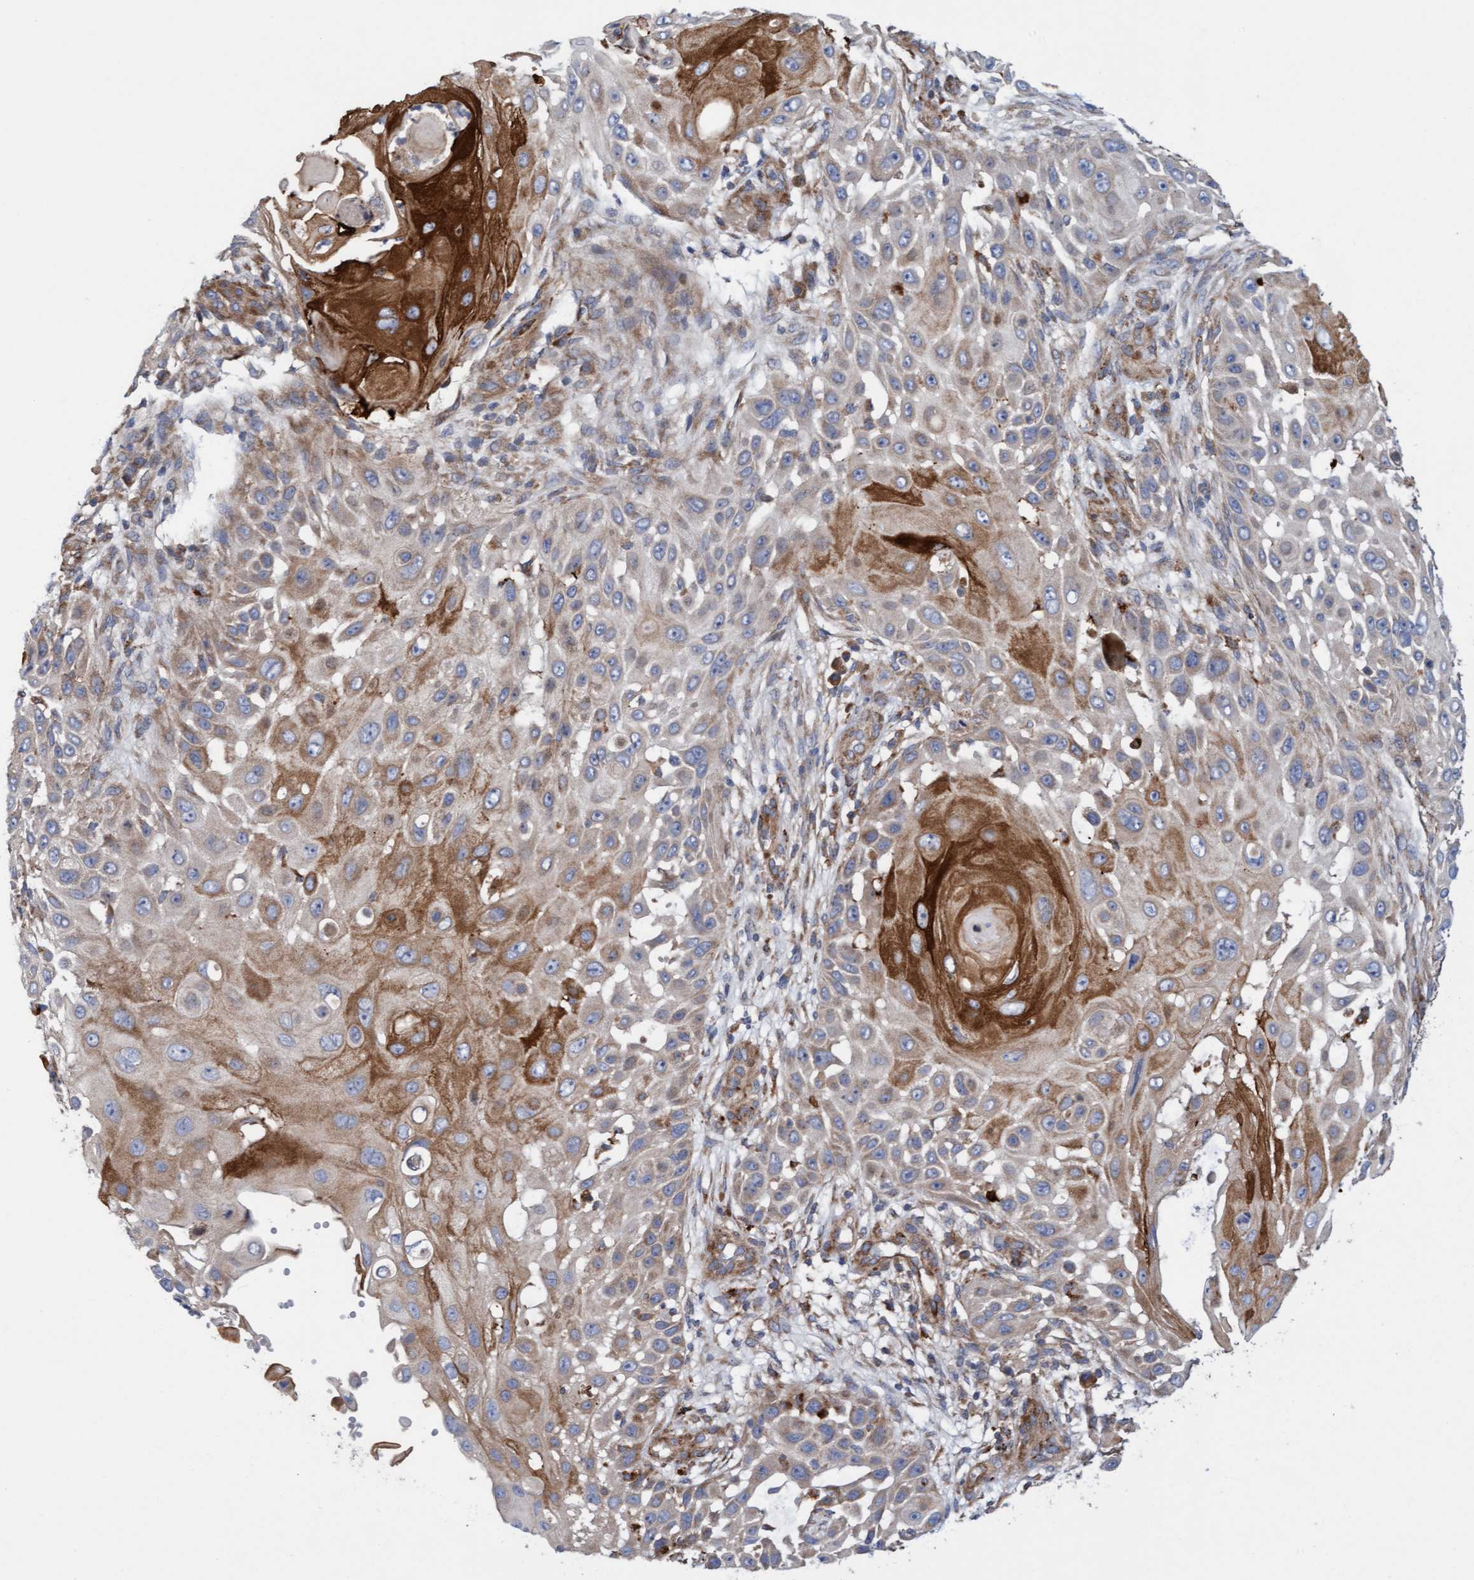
{"staining": {"intensity": "strong", "quantity": "25%-75%", "location": "cytoplasmic/membranous"}, "tissue": "skin cancer", "cell_type": "Tumor cells", "image_type": "cancer", "snomed": [{"axis": "morphology", "description": "Squamous cell carcinoma, NOS"}, {"axis": "topography", "description": "Skin"}], "caption": "This histopathology image shows squamous cell carcinoma (skin) stained with immunohistochemistry to label a protein in brown. The cytoplasmic/membranous of tumor cells show strong positivity for the protein. Nuclei are counter-stained blue.", "gene": "CDK5RAP3", "patient": {"sex": "female", "age": 44}}